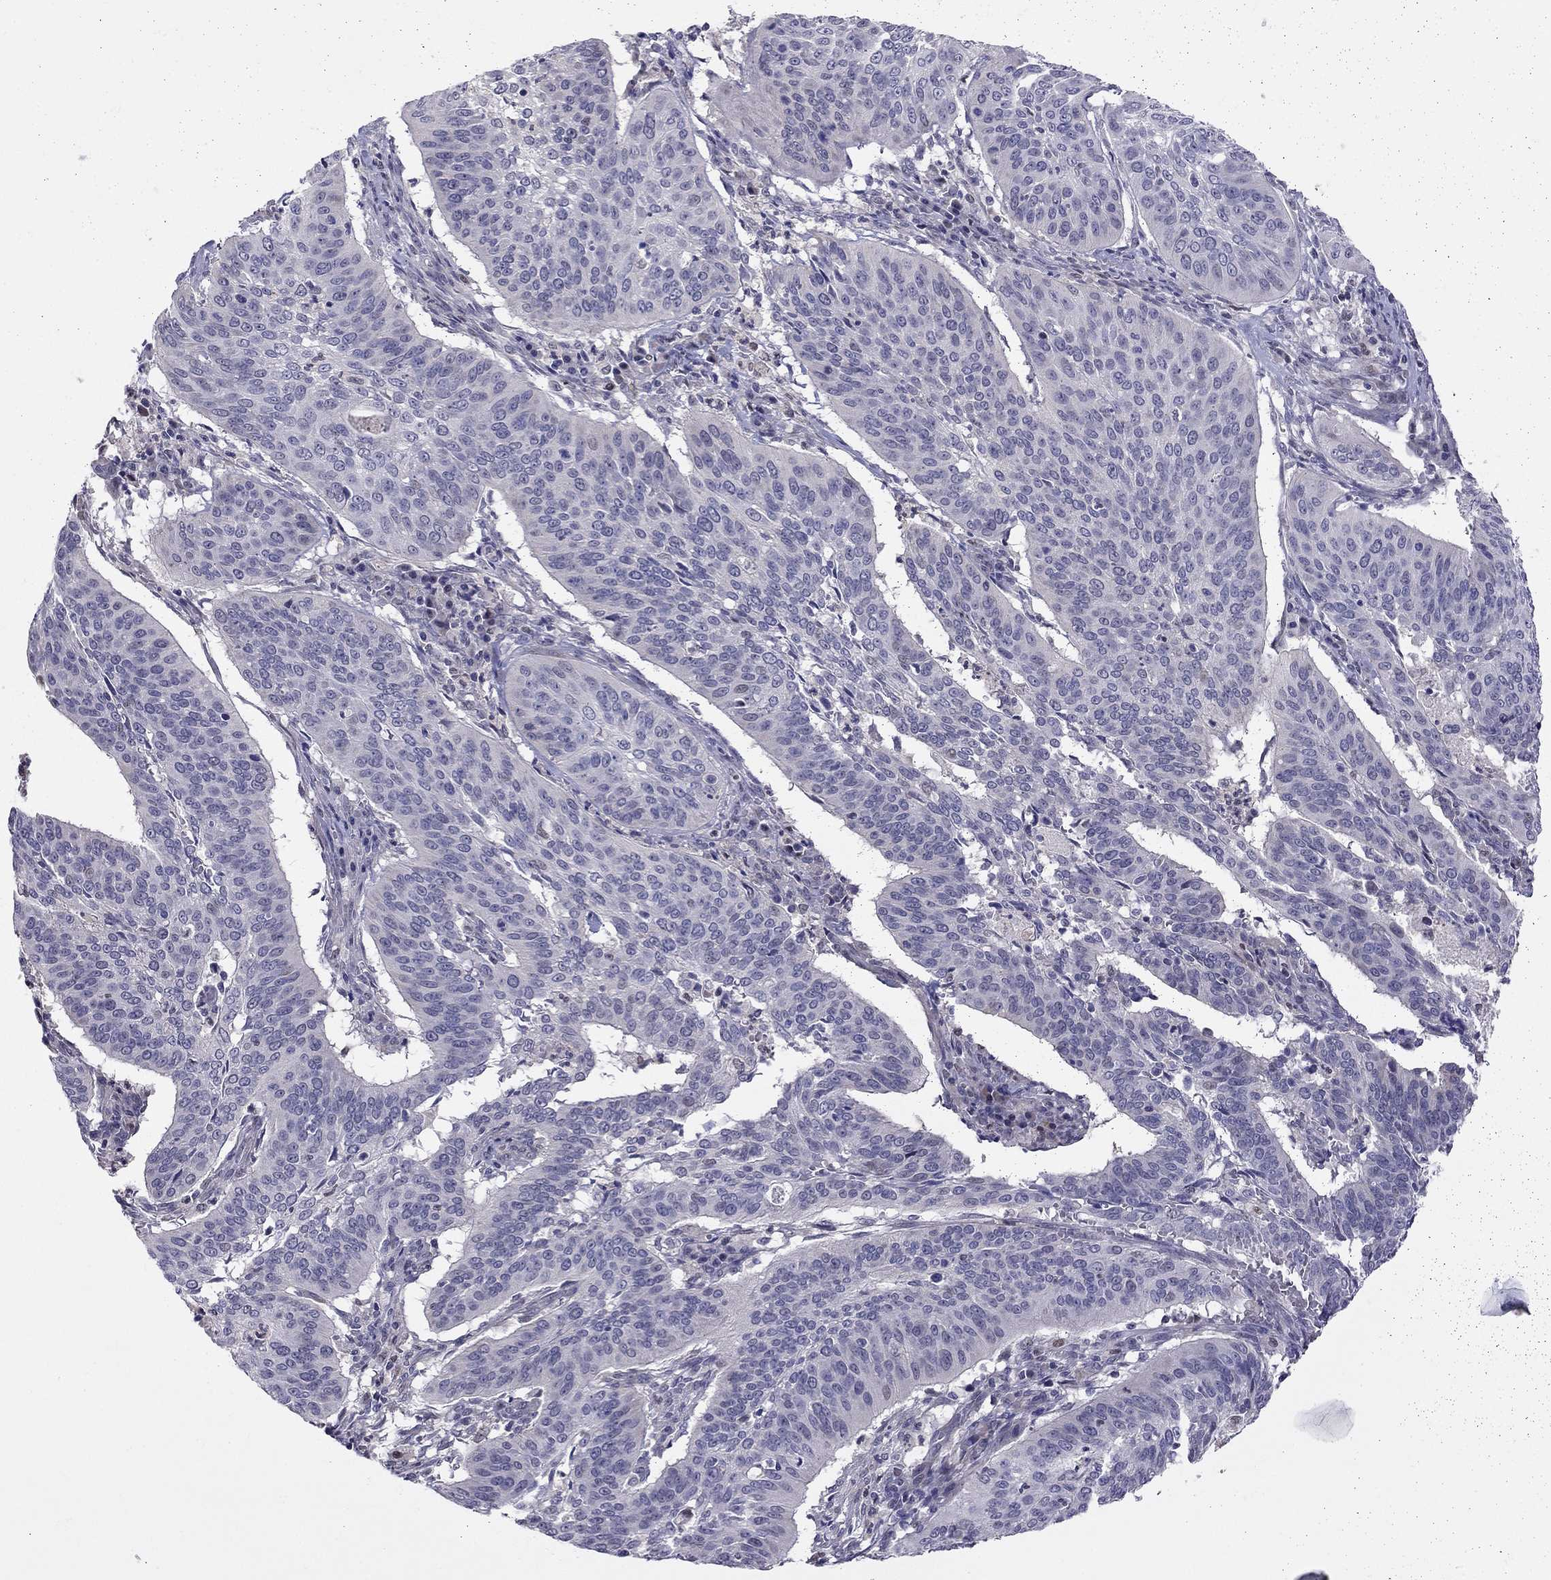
{"staining": {"intensity": "negative", "quantity": "none", "location": "none"}, "tissue": "cervical cancer", "cell_type": "Tumor cells", "image_type": "cancer", "snomed": [{"axis": "morphology", "description": "Normal tissue, NOS"}, {"axis": "morphology", "description": "Squamous cell carcinoma, NOS"}, {"axis": "topography", "description": "Cervix"}], "caption": "Immunohistochemical staining of human cervical cancer reveals no significant expression in tumor cells.", "gene": "LRRC39", "patient": {"sex": "female", "age": 39}}